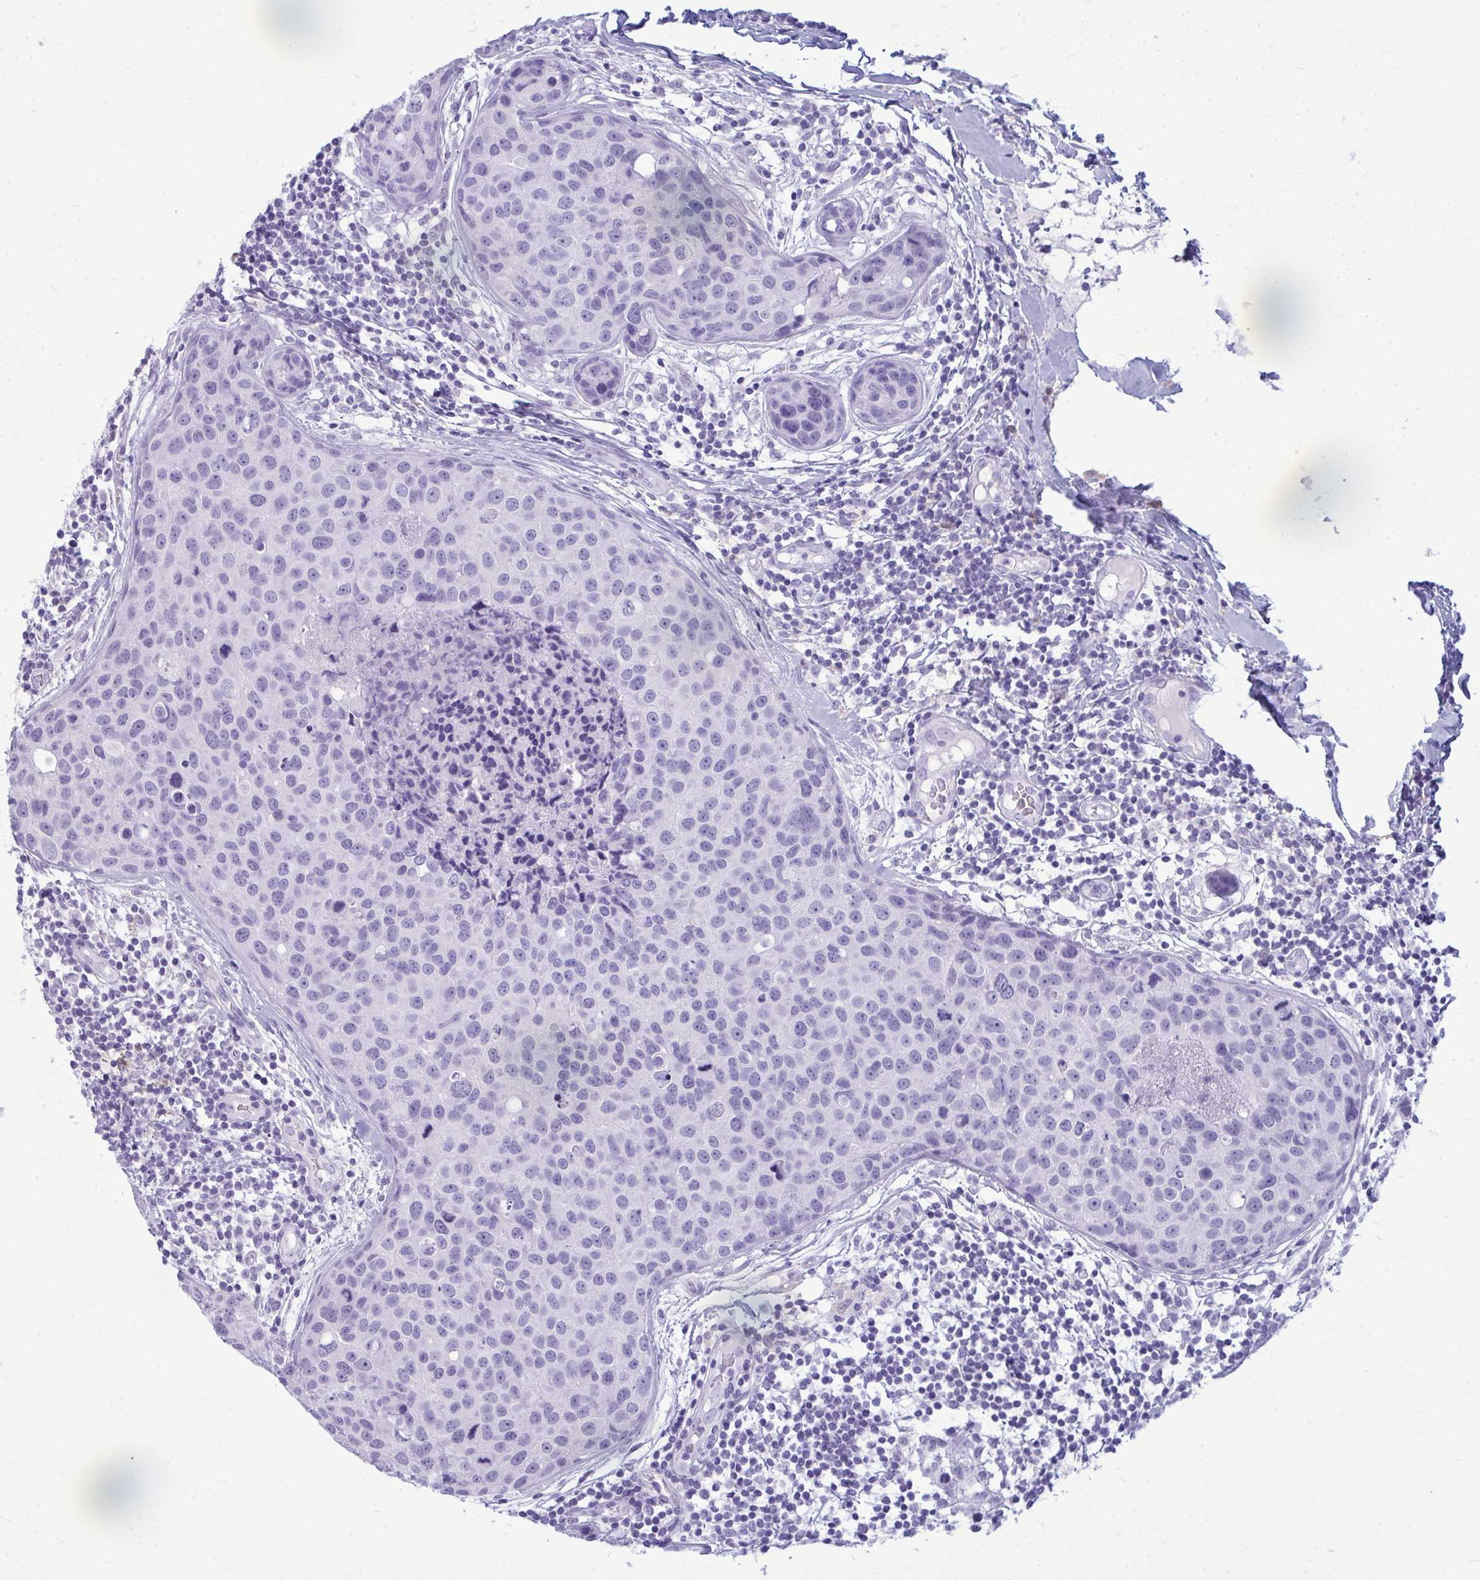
{"staining": {"intensity": "negative", "quantity": "none", "location": "none"}, "tissue": "breast cancer", "cell_type": "Tumor cells", "image_type": "cancer", "snomed": [{"axis": "morphology", "description": "Duct carcinoma"}, {"axis": "topography", "description": "Breast"}], "caption": "This photomicrograph is of breast infiltrating ductal carcinoma stained with immunohistochemistry to label a protein in brown with the nuclei are counter-stained blue. There is no staining in tumor cells.", "gene": "ANKRD60", "patient": {"sex": "female", "age": 24}}